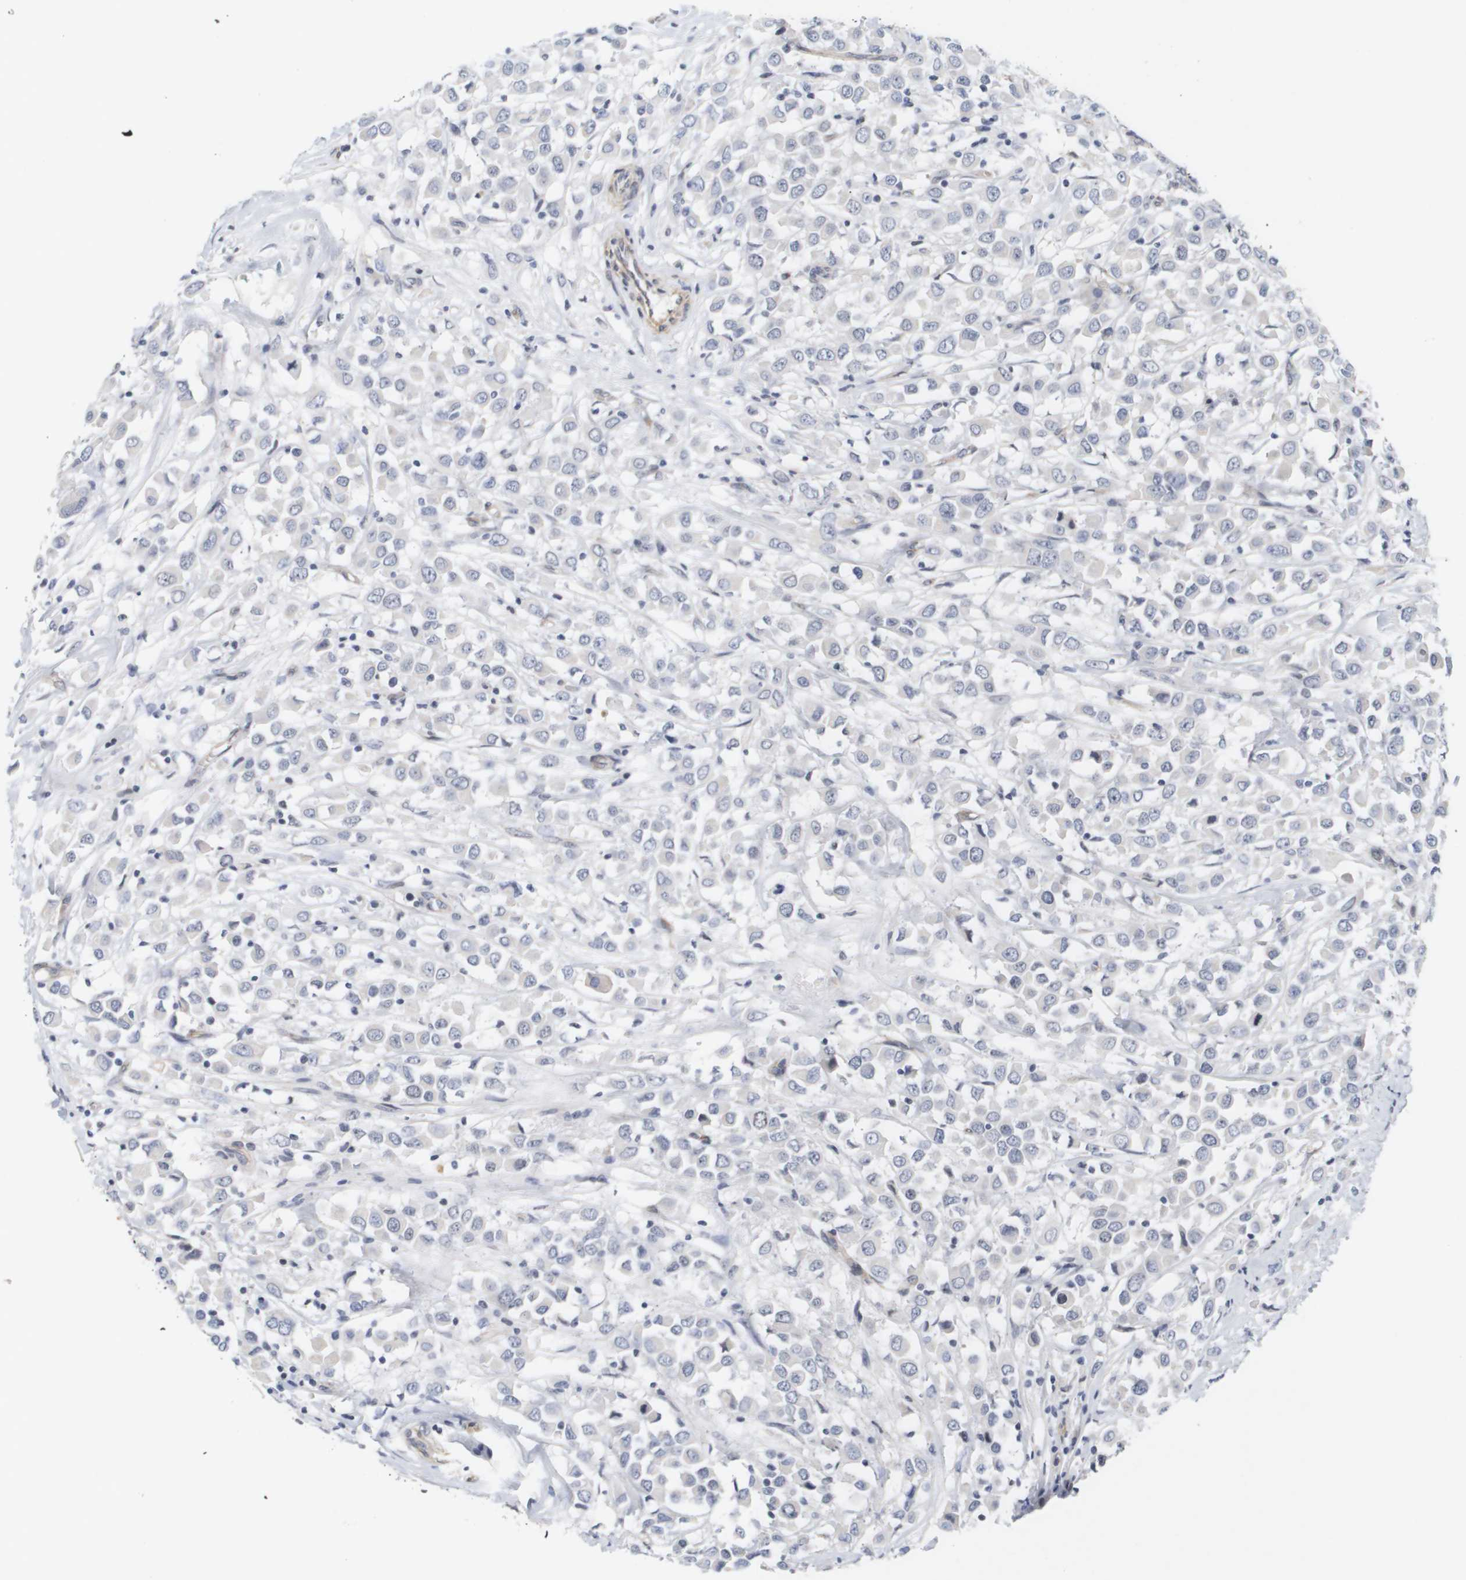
{"staining": {"intensity": "negative", "quantity": "none", "location": "none"}, "tissue": "breast cancer", "cell_type": "Tumor cells", "image_type": "cancer", "snomed": [{"axis": "morphology", "description": "Duct carcinoma"}, {"axis": "topography", "description": "Breast"}], "caption": "There is no significant positivity in tumor cells of breast cancer (intraductal carcinoma).", "gene": "CYB561", "patient": {"sex": "female", "age": 61}}